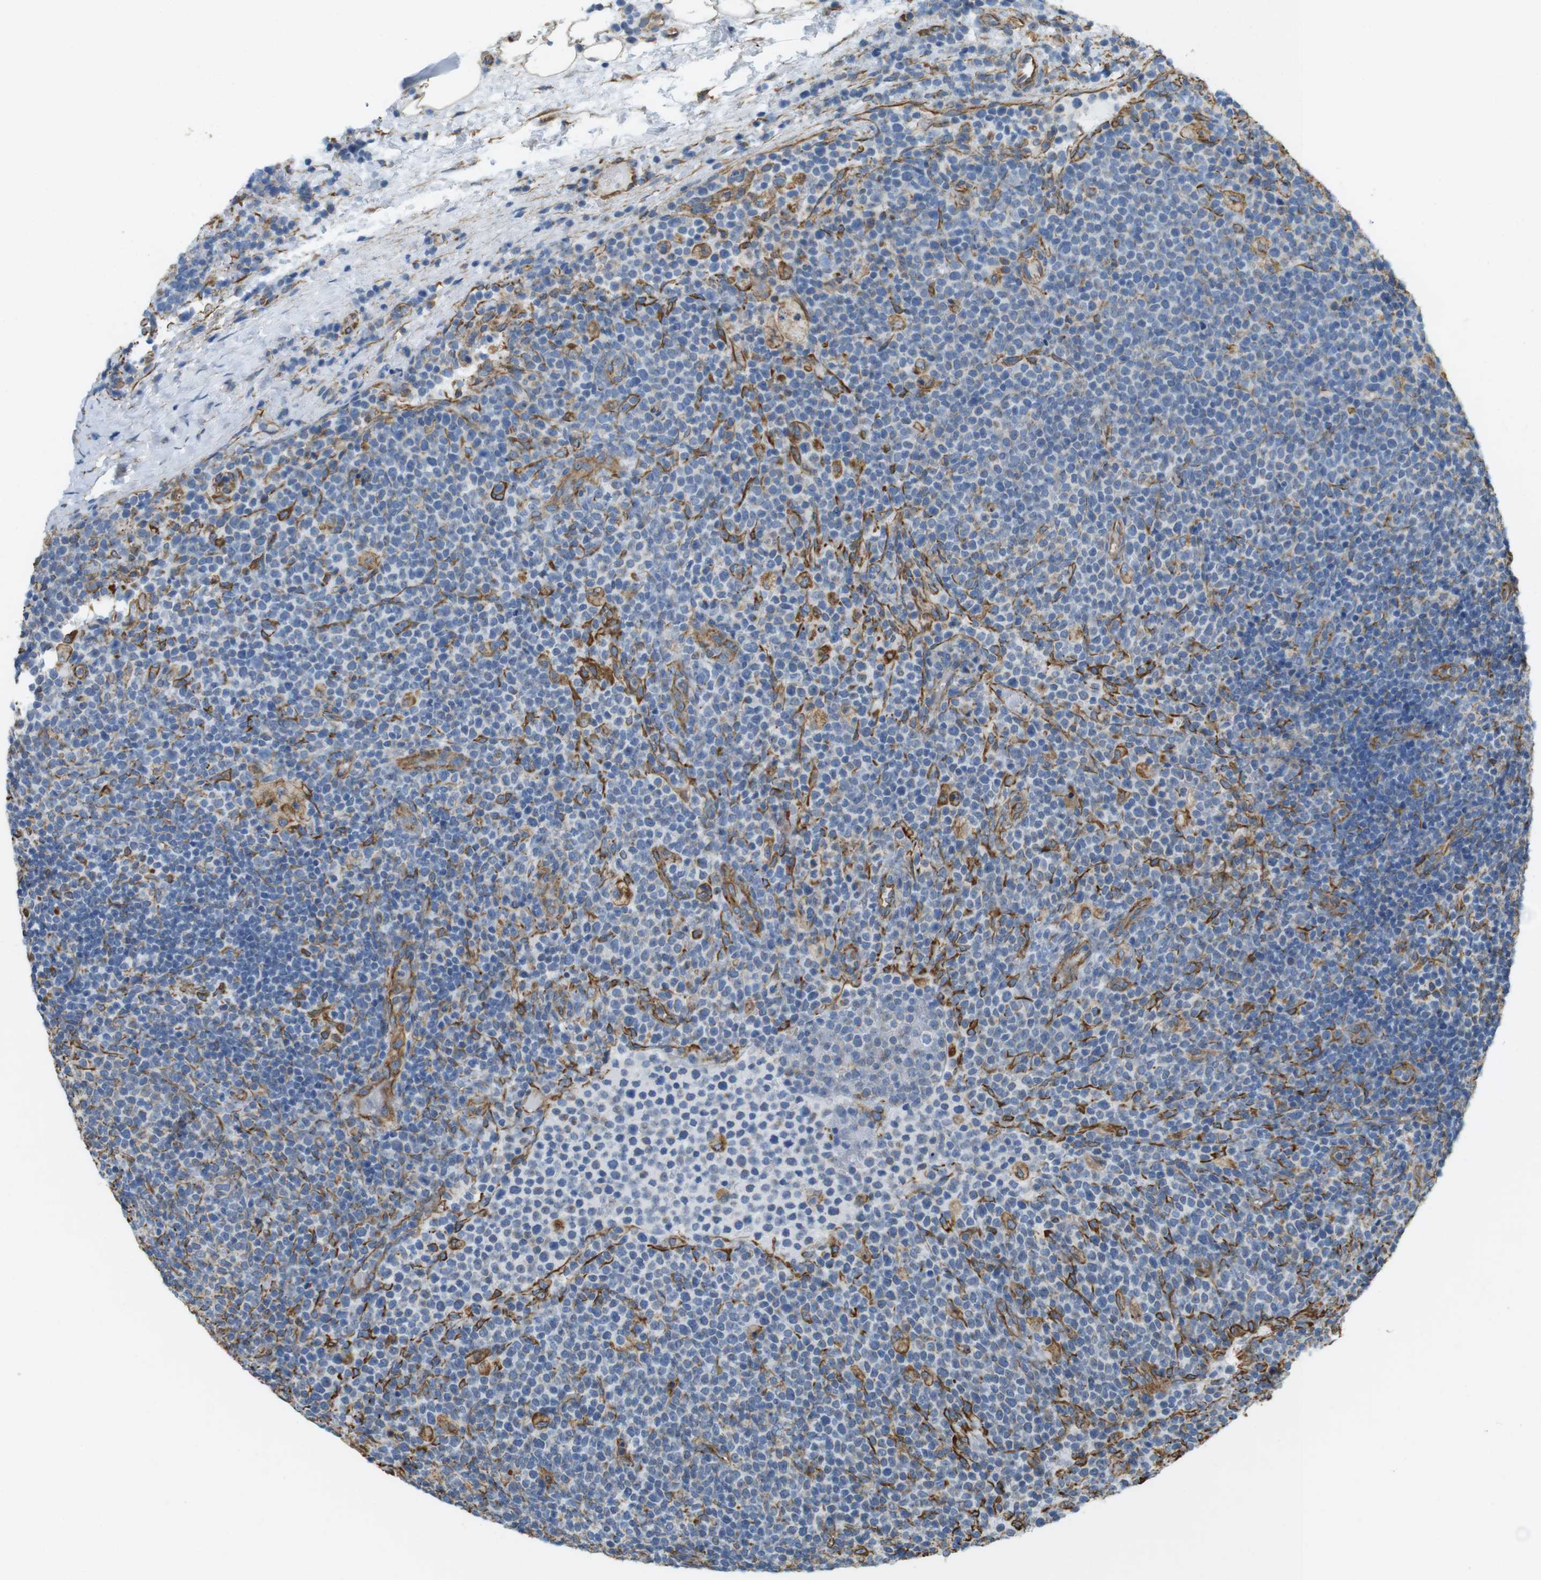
{"staining": {"intensity": "moderate", "quantity": "<25%", "location": "cytoplasmic/membranous"}, "tissue": "lymphoma", "cell_type": "Tumor cells", "image_type": "cancer", "snomed": [{"axis": "morphology", "description": "Malignant lymphoma, non-Hodgkin's type, High grade"}, {"axis": "topography", "description": "Lymph node"}], "caption": "Protein staining of high-grade malignant lymphoma, non-Hodgkin's type tissue reveals moderate cytoplasmic/membranous expression in approximately <25% of tumor cells.", "gene": "MS4A10", "patient": {"sex": "male", "age": 61}}